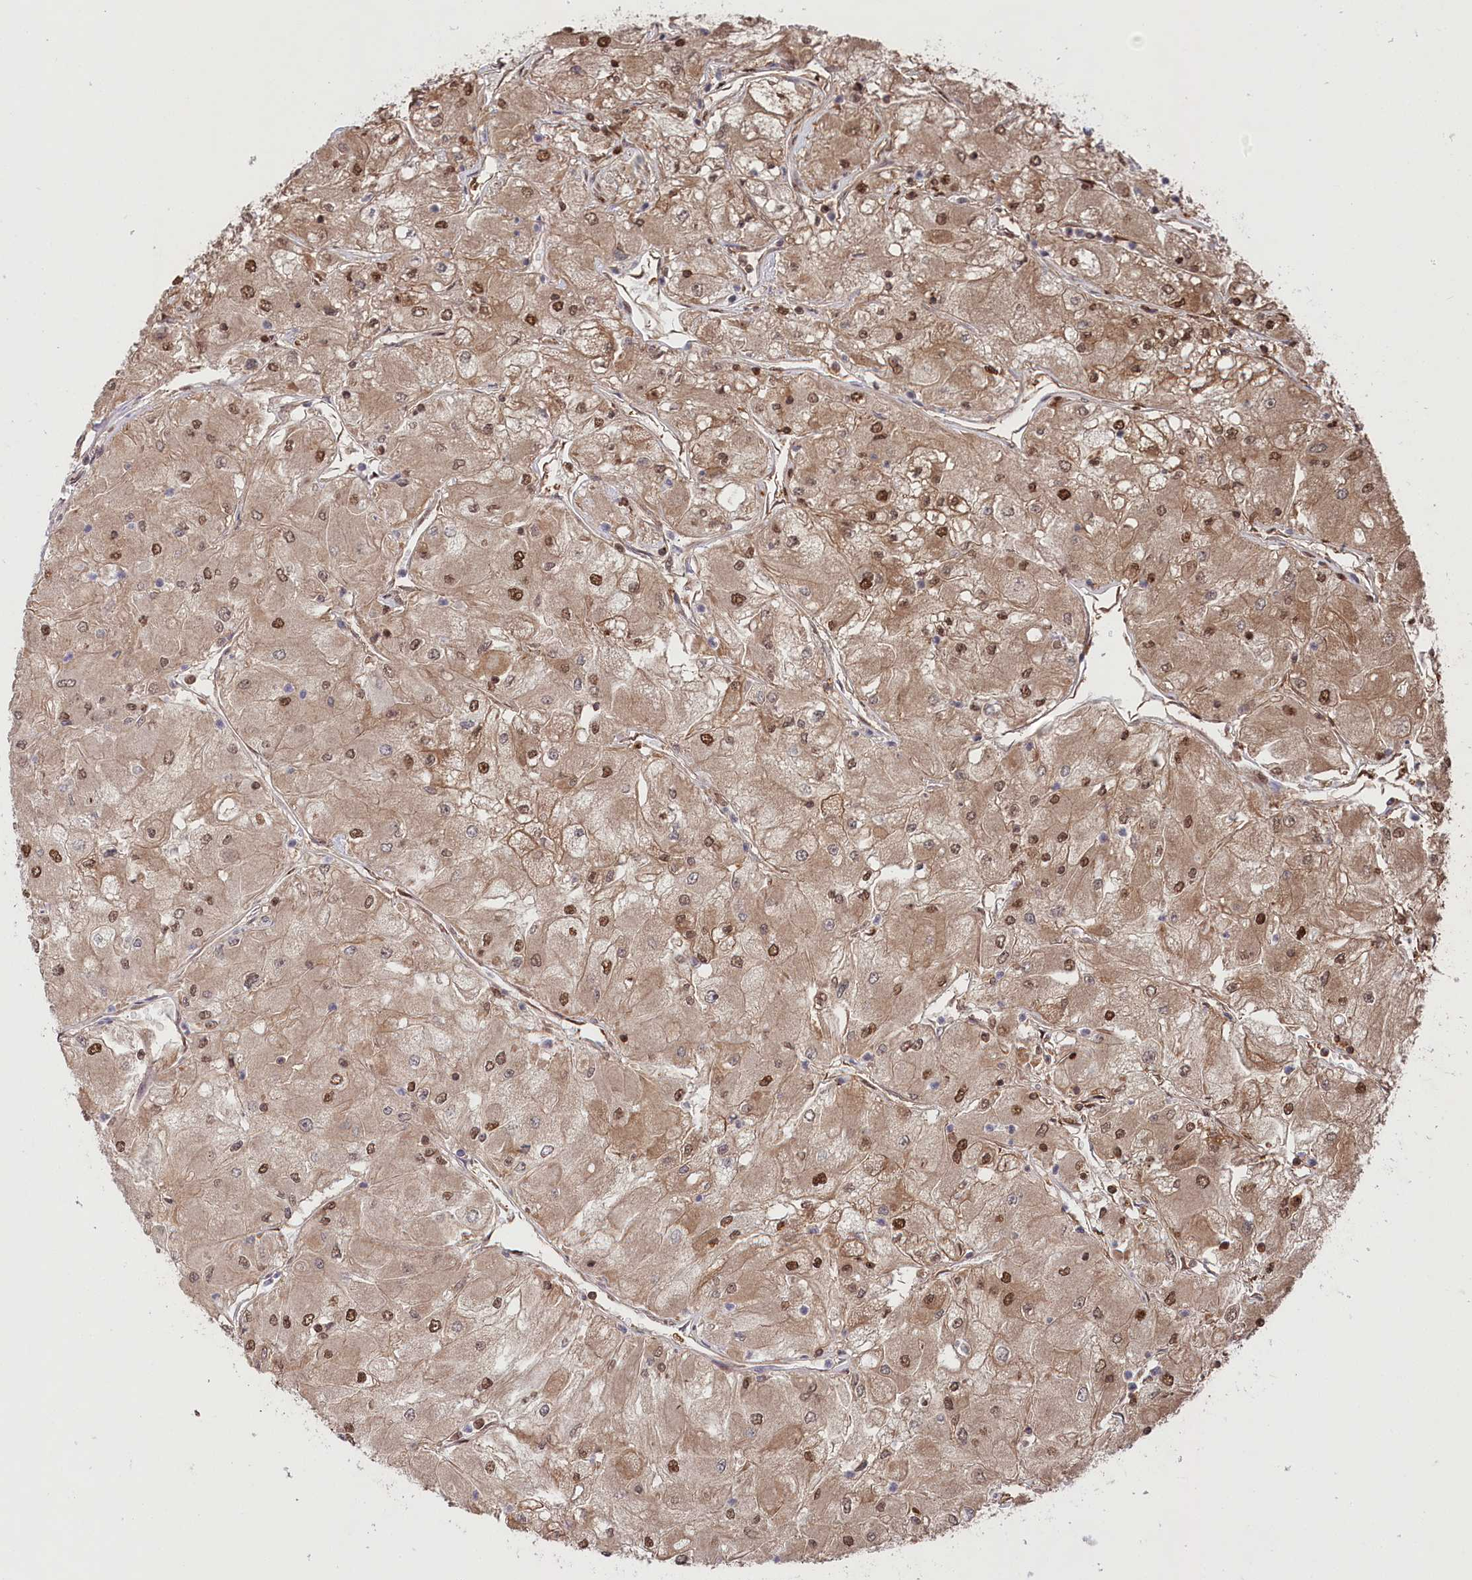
{"staining": {"intensity": "moderate", "quantity": ">75%", "location": "cytoplasmic/membranous,nuclear"}, "tissue": "renal cancer", "cell_type": "Tumor cells", "image_type": "cancer", "snomed": [{"axis": "morphology", "description": "Adenocarcinoma, NOS"}, {"axis": "topography", "description": "Kidney"}], "caption": "Human renal adenocarcinoma stained for a protein (brown) reveals moderate cytoplasmic/membranous and nuclear positive expression in about >75% of tumor cells.", "gene": "PSMA1", "patient": {"sex": "male", "age": 80}}